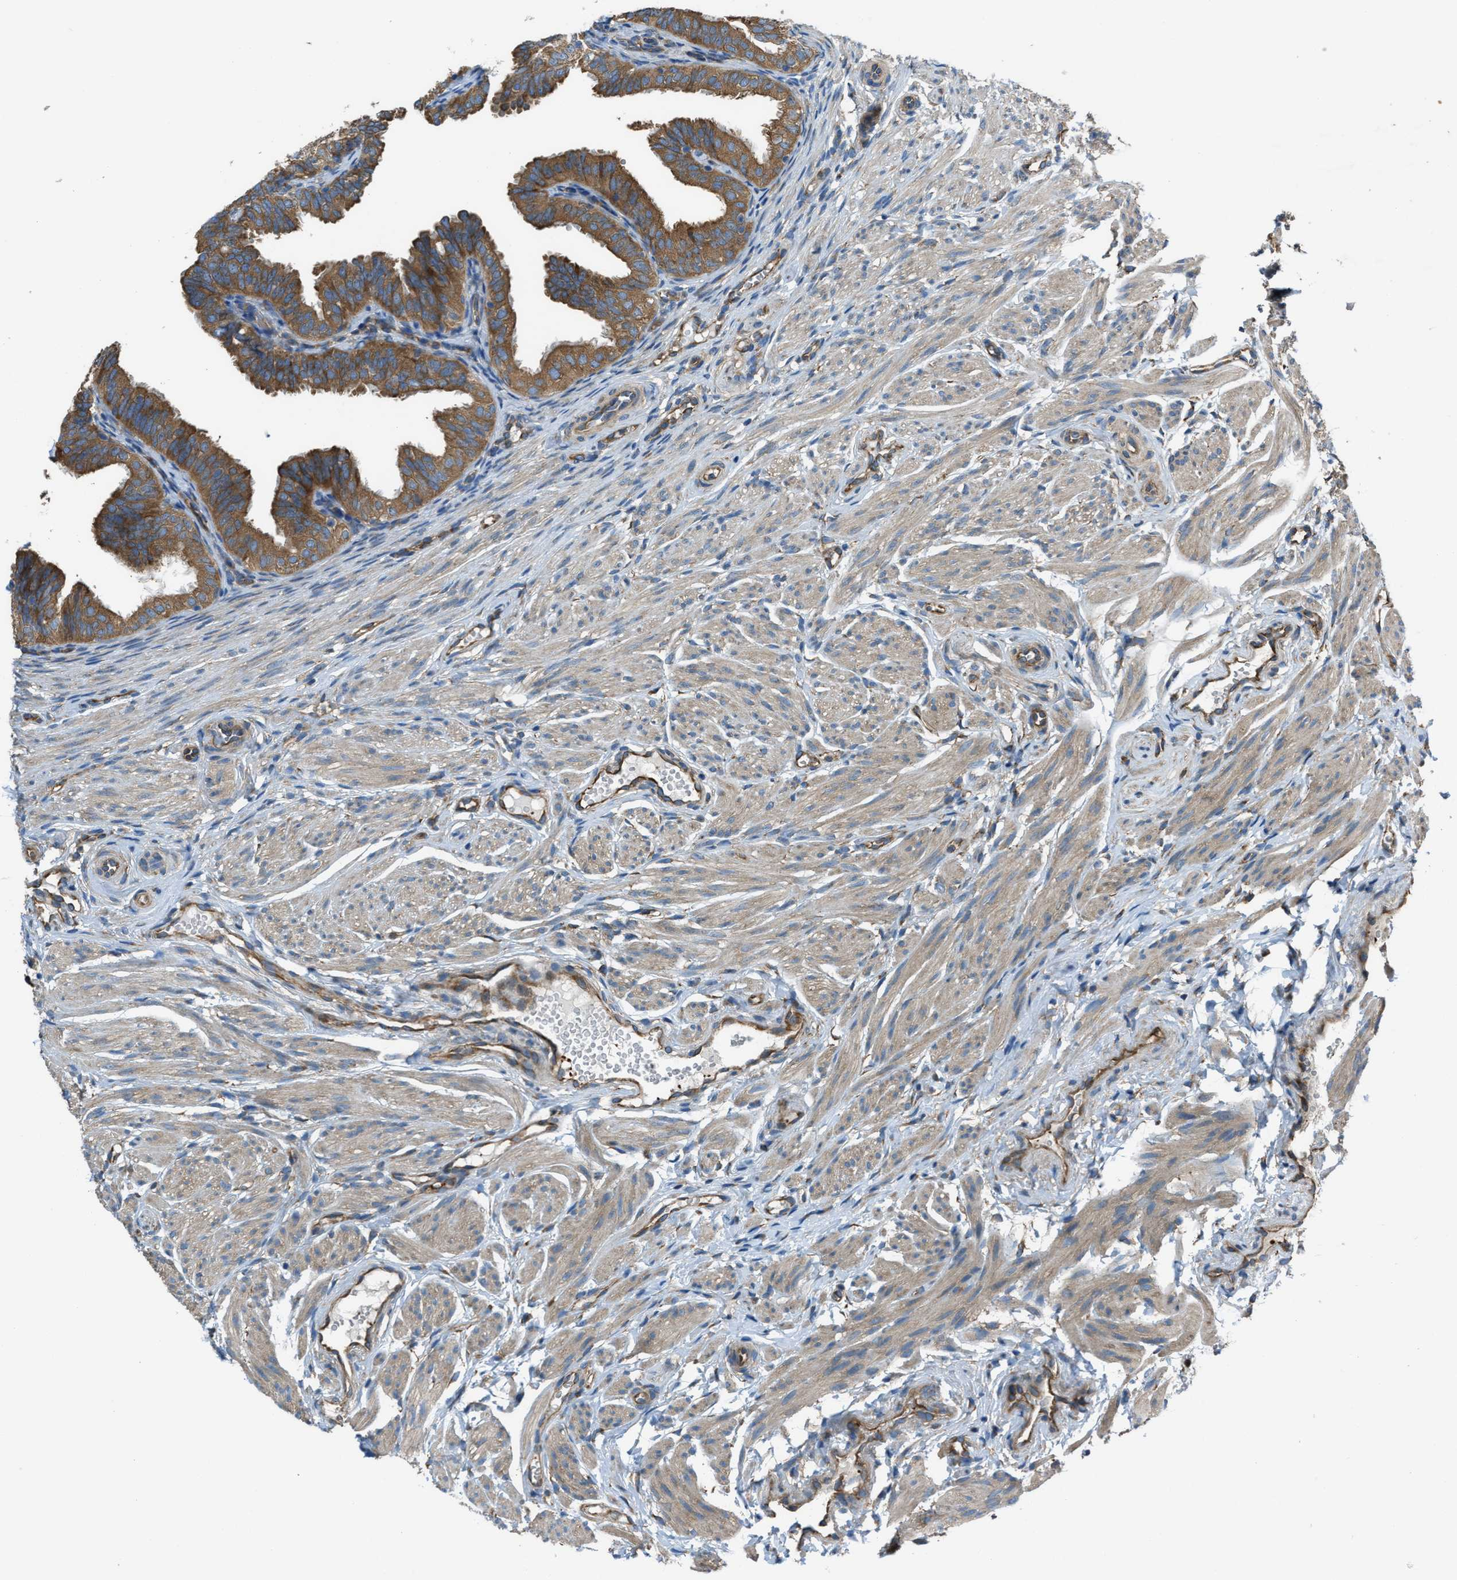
{"staining": {"intensity": "moderate", "quantity": ">75%", "location": "cytoplasmic/membranous"}, "tissue": "fallopian tube", "cell_type": "Glandular cells", "image_type": "normal", "snomed": [{"axis": "morphology", "description": "Normal tissue, NOS"}, {"axis": "topography", "description": "Fallopian tube"}], "caption": "About >75% of glandular cells in benign human fallopian tube demonstrate moderate cytoplasmic/membranous protein positivity as visualized by brown immunohistochemical staining.", "gene": "TRPC1", "patient": {"sex": "female", "age": 35}}